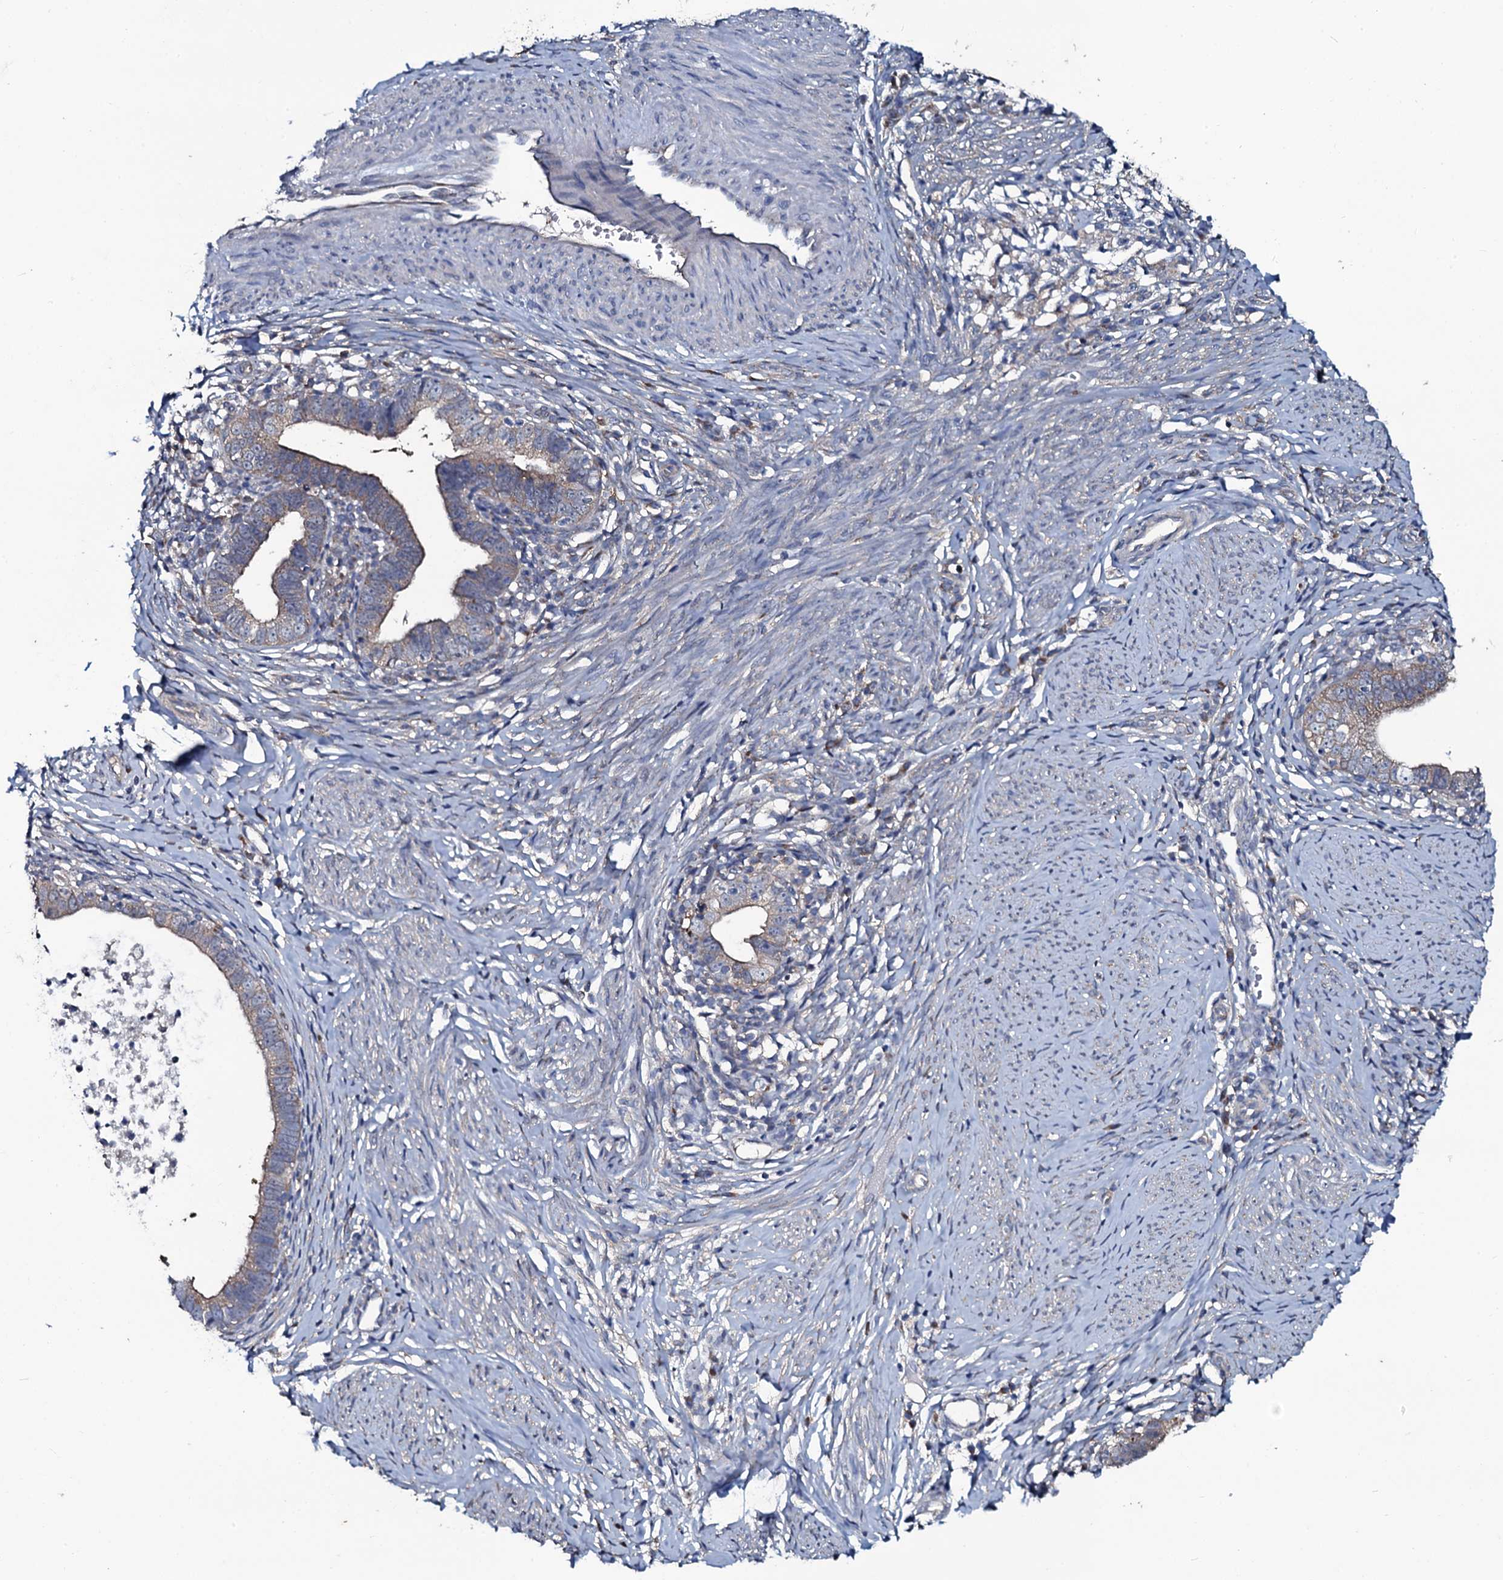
{"staining": {"intensity": "weak", "quantity": ">75%", "location": "cytoplasmic/membranous"}, "tissue": "cervical cancer", "cell_type": "Tumor cells", "image_type": "cancer", "snomed": [{"axis": "morphology", "description": "Adenocarcinoma, NOS"}, {"axis": "topography", "description": "Cervix"}], "caption": "A photomicrograph of cervical cancer (adenocarcinoma) stained for a protein shows weak cytoplasmic/membranous brown staining in tumor cells.", "gene": "USPL1", "patient": {"sex": "female", "age": 36}}